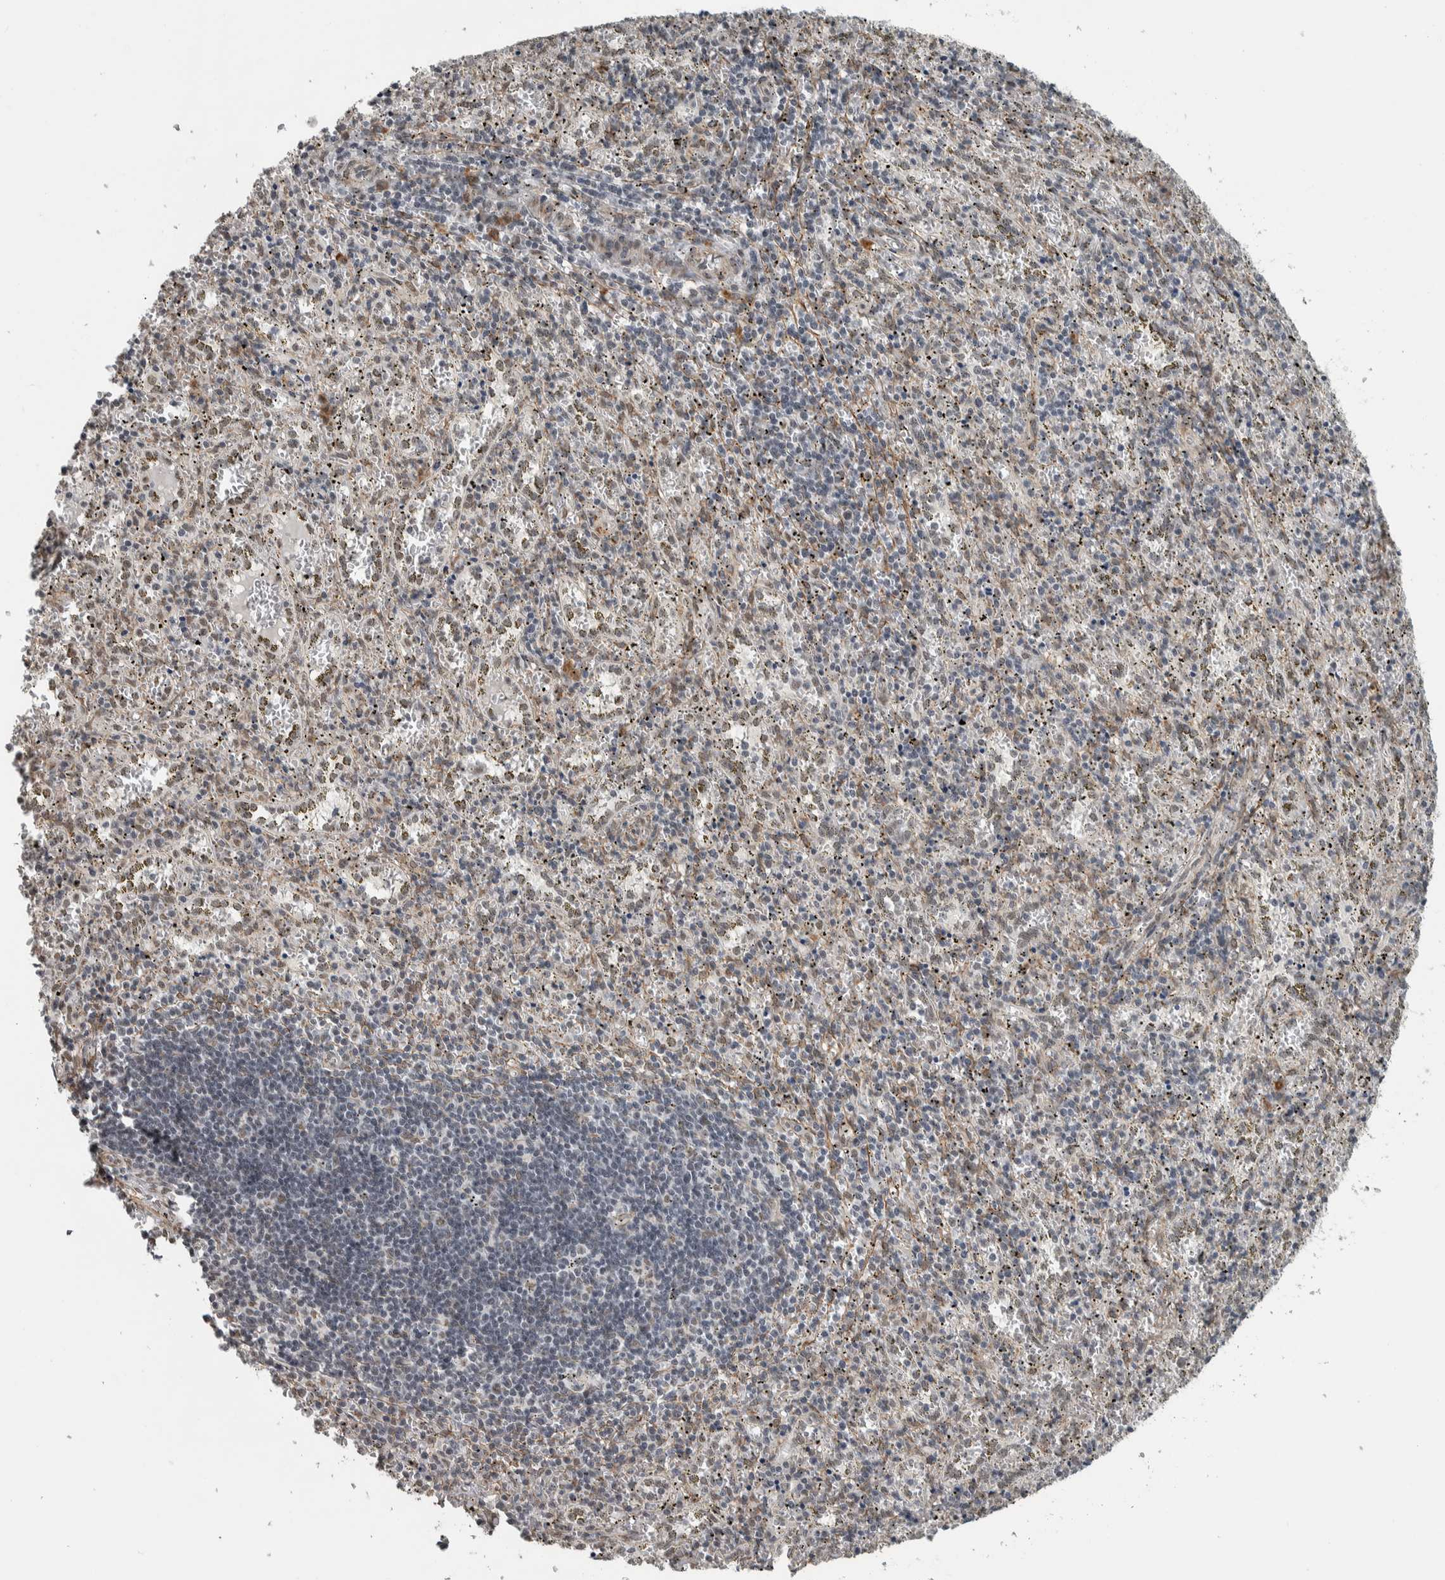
{"staining": {"intensity": "weak", "quantity": "<25%", "location": "nuclear"}, "tissue": "spleen", "cell_type": "Cells in red pulp", "image_type": "normal", "snomed": [{"axis": "morphology", "description": "Normal tissue, NOS"}, {"axis": "topography", "description": "Spleen"}], "caption": "High magnification brightfield microscopy of benign spleen stained with DAB (brown) and counterstained with hematoxylin (blue): cells in red pulp show no significant positivity. (DAB immunohistochemistry (IHC) visualized using brightfield microscopy, high magnification).", "gene": "DDX42", "patient": {"sex": "male", "age": 11}}